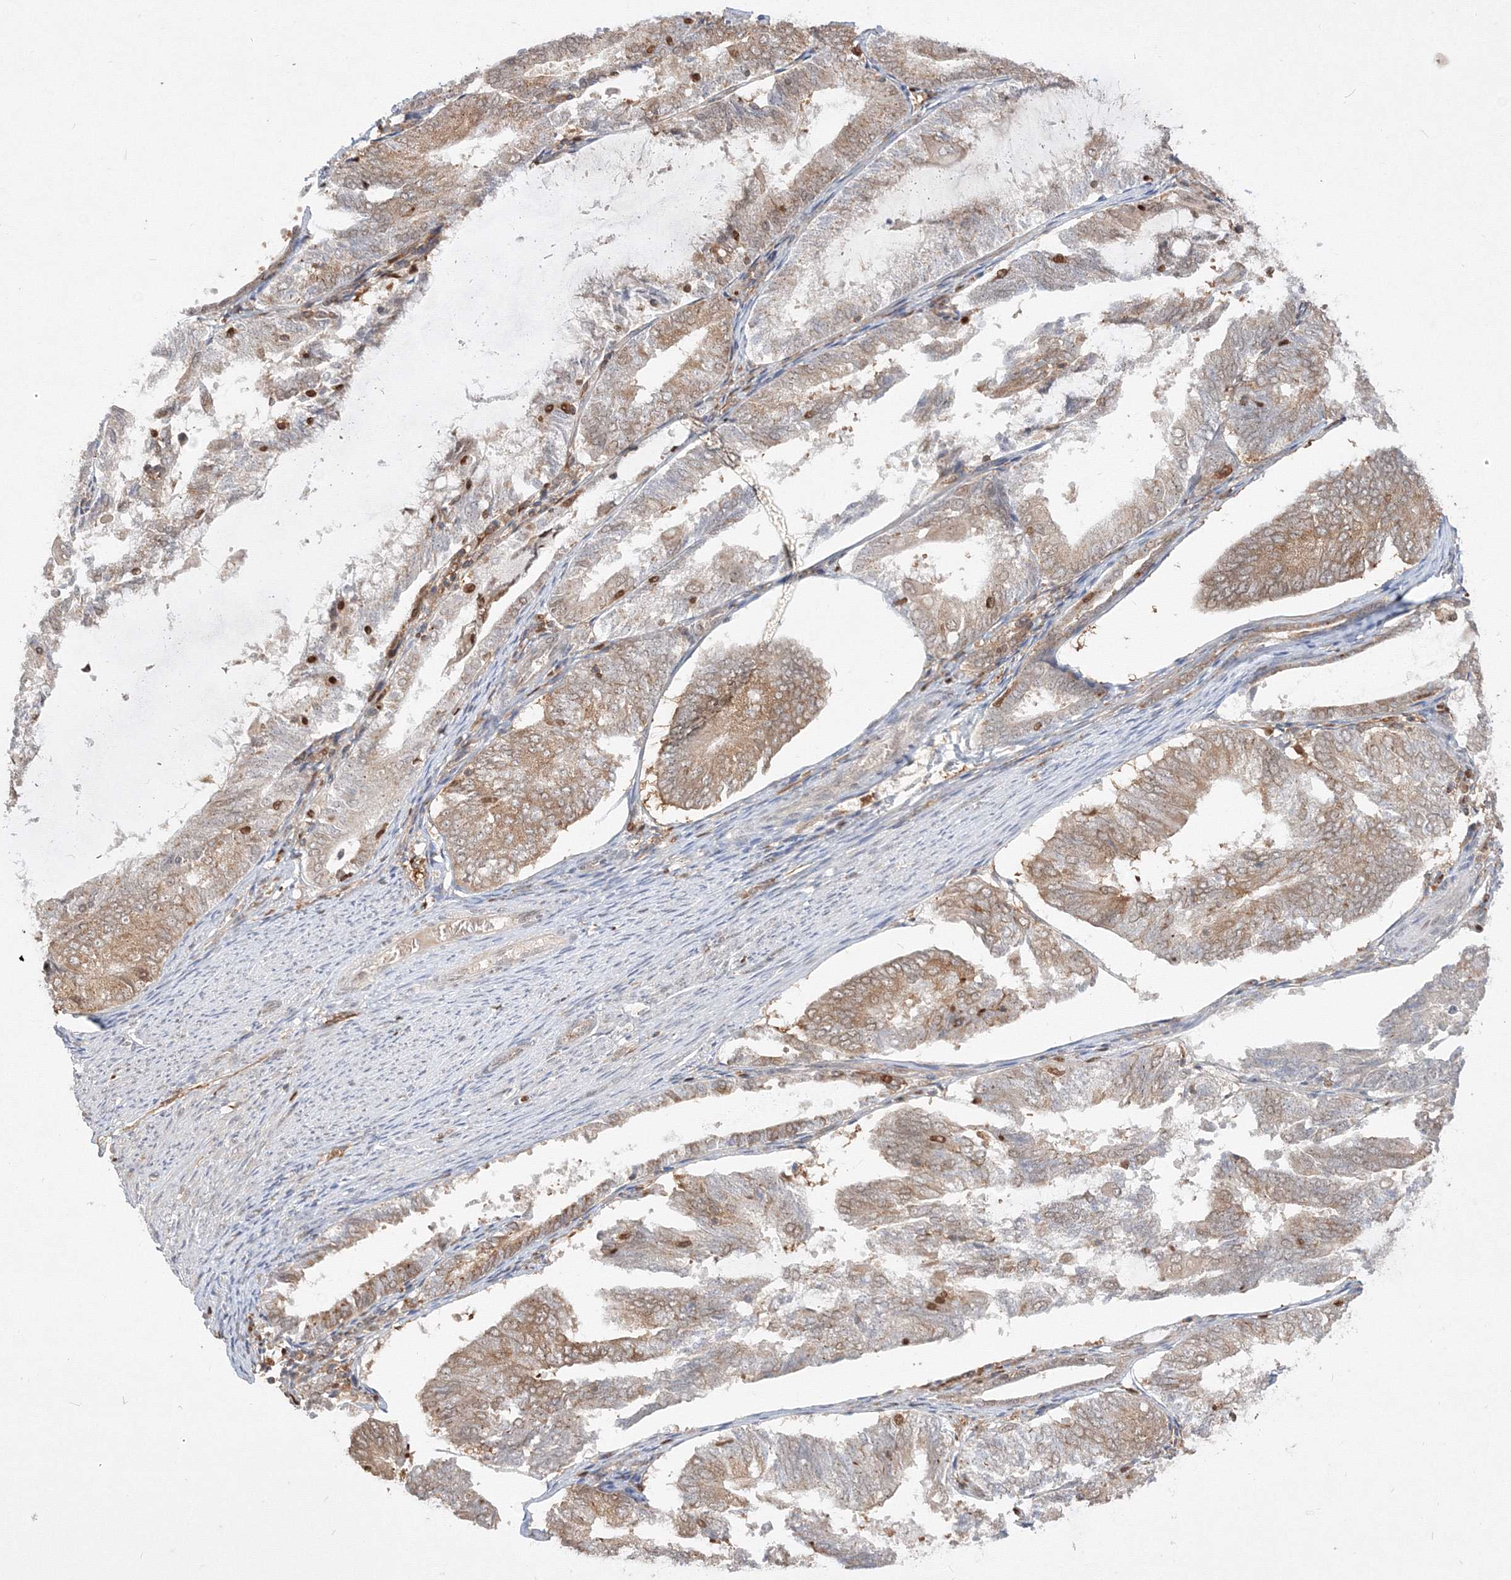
{"staining": {"intensity": "weak", "quantity": ">75%", "location": "cytoplasmic/membranous"}, "tissue": "endometrial cancer", "cell_type": "Tumor cells", "image_type": "cancer", "snomed": [{"axis": "morphology", "description": "Adenocarcinoma, NOS"}, {"axis": "topography", "description": "Endometrium"}], "caption": "Immunohistochemical staining of adenocarcinoma (endometrial) exhibits weak cytoplasmic/membranous protein staining in approximately >75% of tumor cells.", "gene": "TMEM50B", "patient": {"sex": "female", "age": 81}}